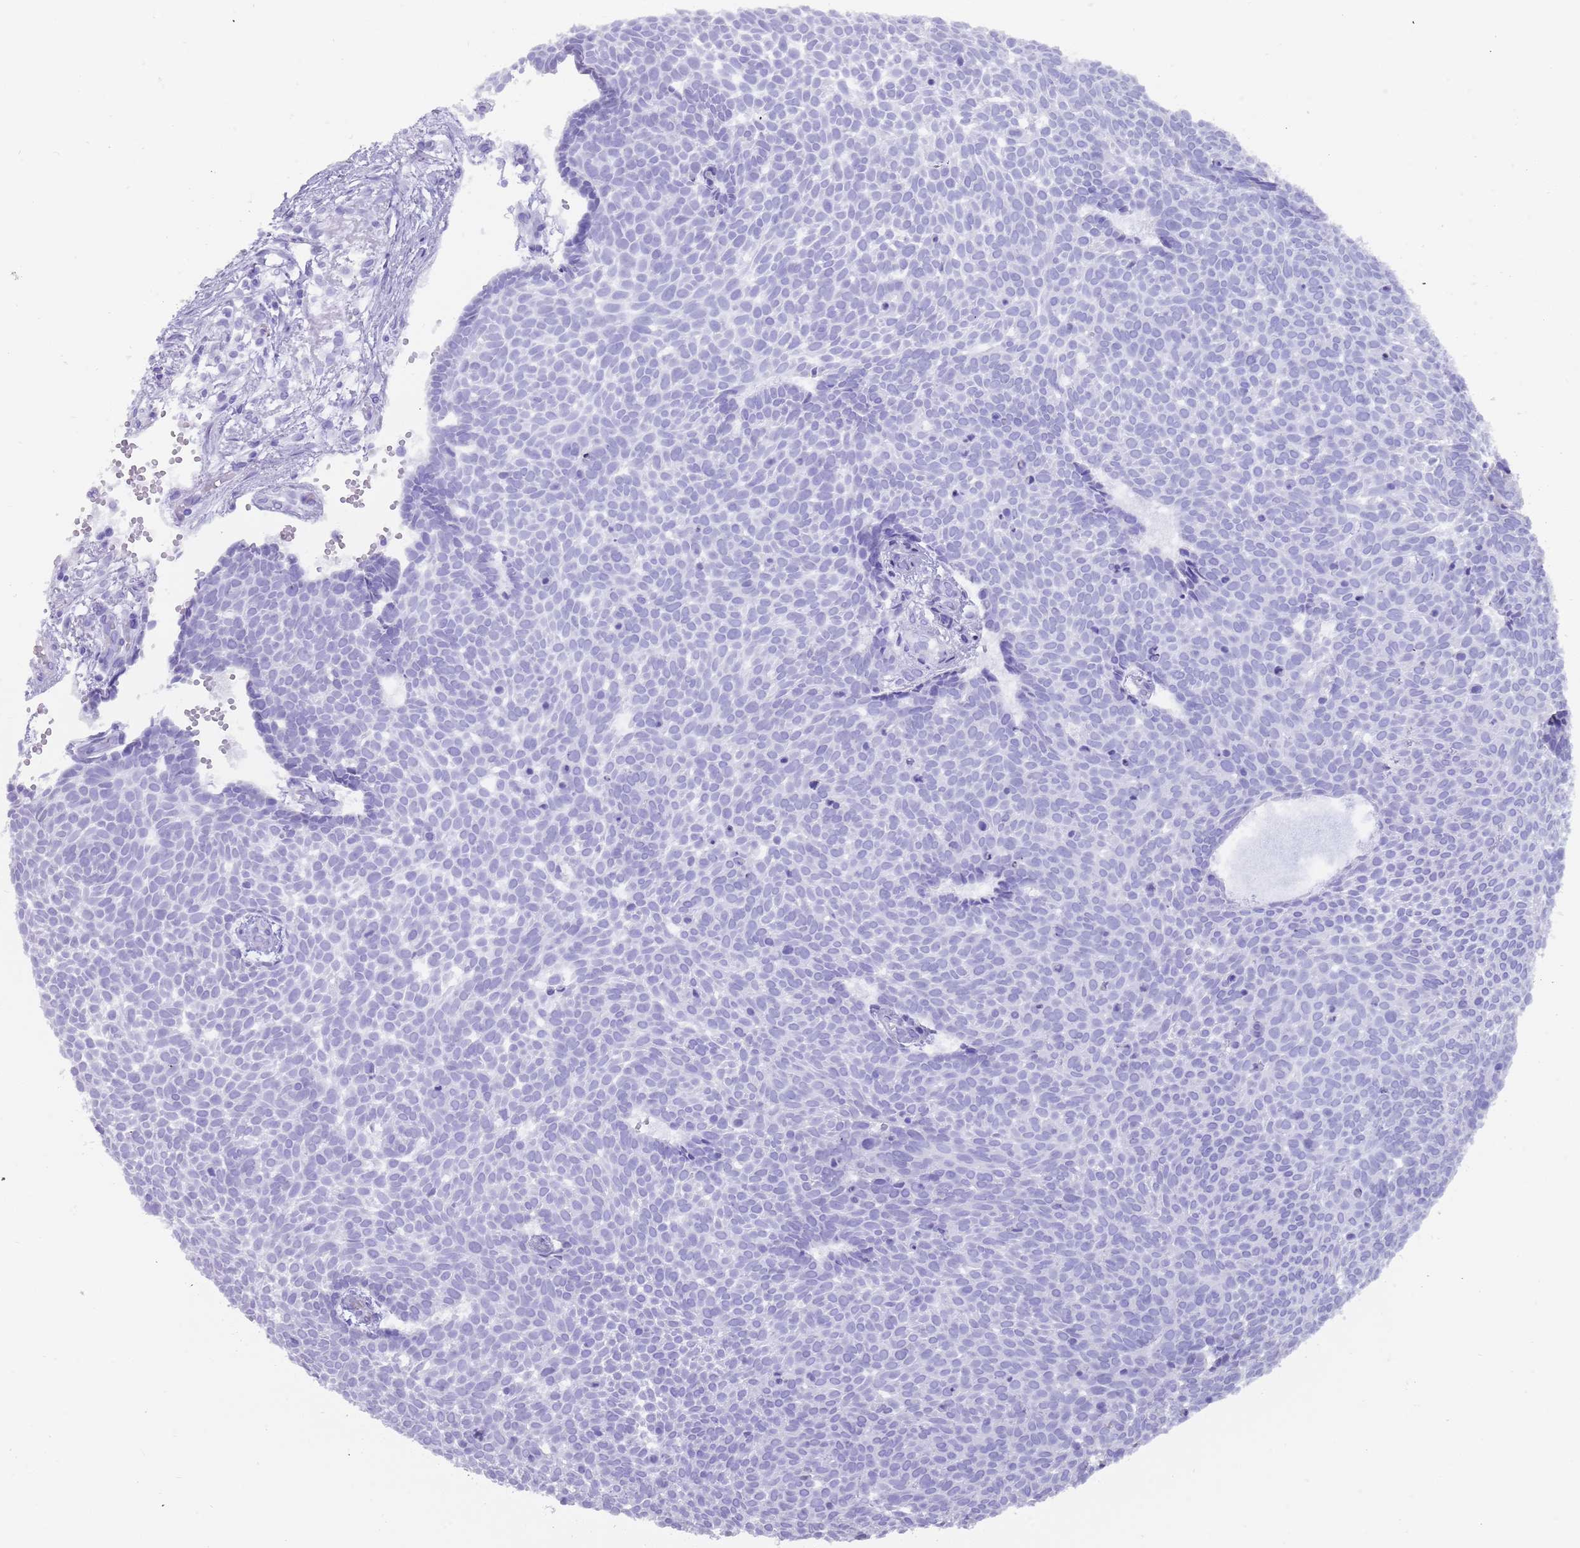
{"staining": {"intensity": "negative", "quantity": "none", "location": "none"}, "tissue": "skin cancer", "cell_type": "Tumor cells", "image_type": "cancer", "snomed": [{"axis": "morphology", "description": "Basal cell carcinoma"}, {"axis": "topography", "description": "Skin"}], "caption": "Skin cancer (basal cell carcinoma) was stained to show a protein in brown. There is no significant staining in tumor cells.", "gene": "HDAC8", "patient": {"sex": "male", "age": 61}}